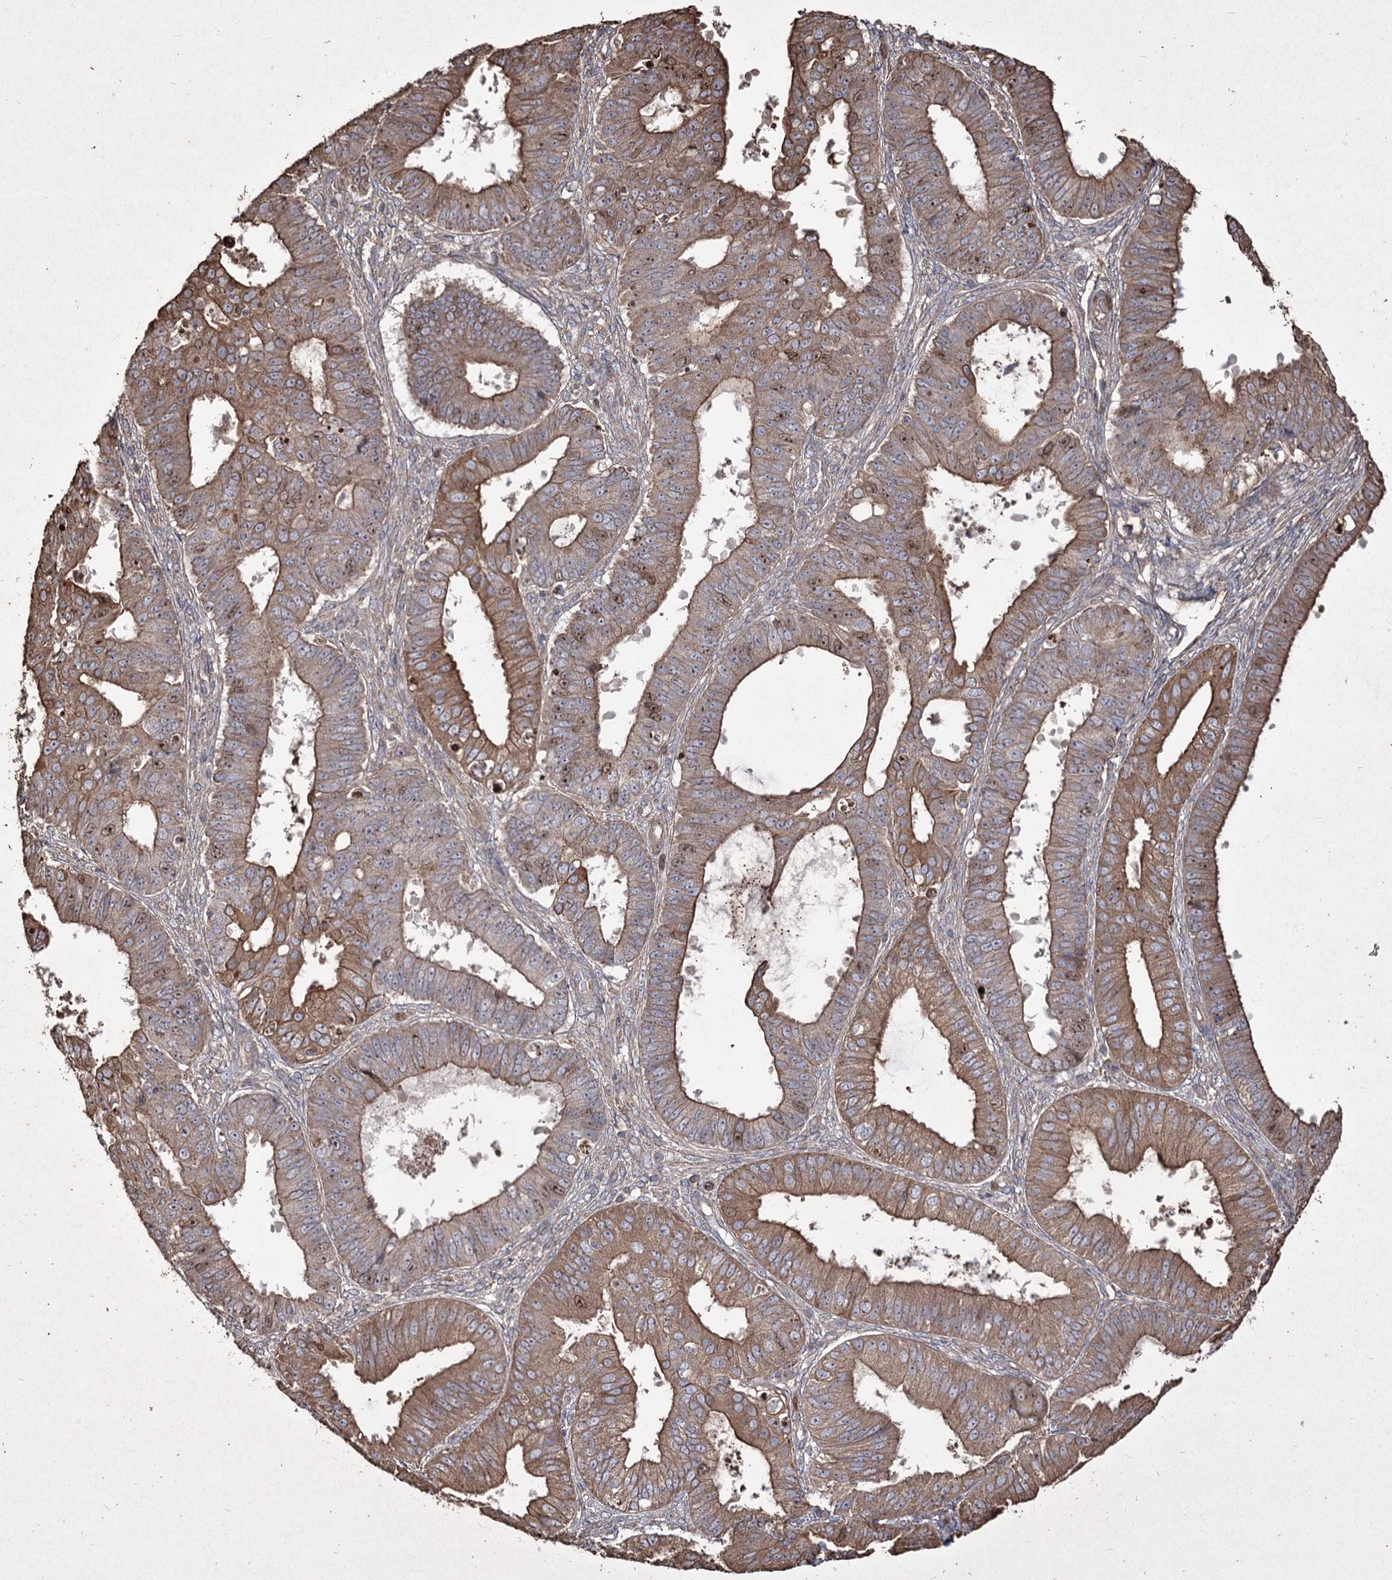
{"staining": {"intensity": "moderate", "quantity": ">75%", "location": "cytoplasmic/membranous,nuclear"}, "tissue": "ovarian cancer", "cell_type": "Tumor cells", "image_type": "cancer", "snomed": [{"axis": "morphology", "description": "Carcinoma, endometroid"}, {"axis": "topography", "description": "Appendix"}, {"axis": "topography", "description": "Ovary"}], "caption": "Brown immunohistochemical staining in human ovarian cancer displays moderate cytoplasmic/membranous and nuclear staining in approximately >75% of tumor cells.", "gene": "PRC1", "patient": {"sex": "female", "age": 42}}